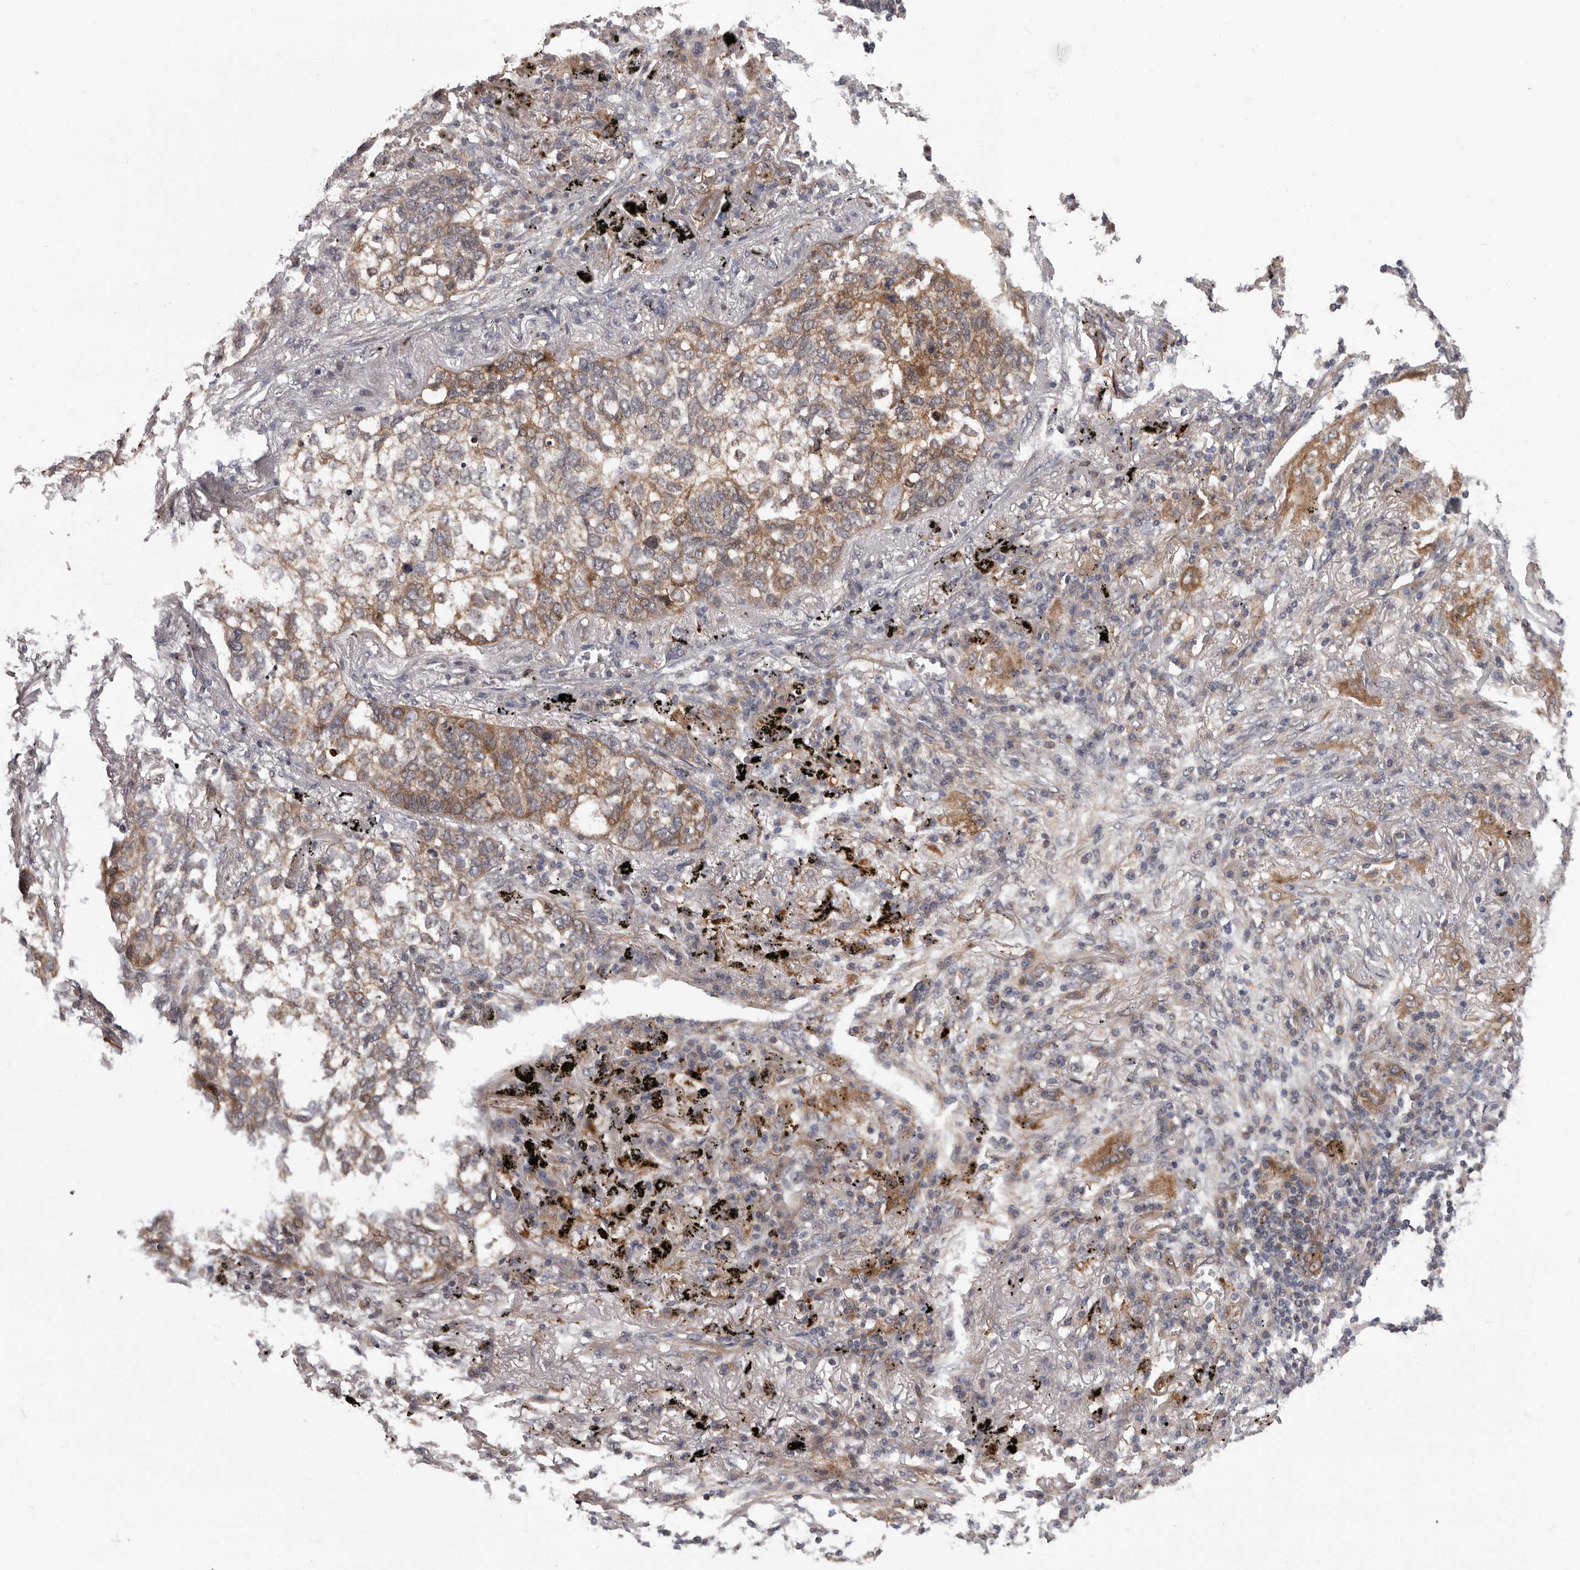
{"staining": {"intensity": "moderate", "quantity": ">75%", "location": "cytoplasmic/membranous"}, "tissue": "lung cancer", "cell_type": "Tumor cells", "image_type": "cancer", "snomed": [{"axis": "morphology", "description": "Squamous cell carcinoma, NOS"}, {"axis": "topography", "description": "Lung"}], "caption": "IHC of human lung cancer (squamous cell carcinoma) demonstrates medium levels of moderate cytoplasmic/membranous staining in approximately >75% of tumor cells.", "gene": "FGFR4", "patient": {"sex": "female", "age": 63}}